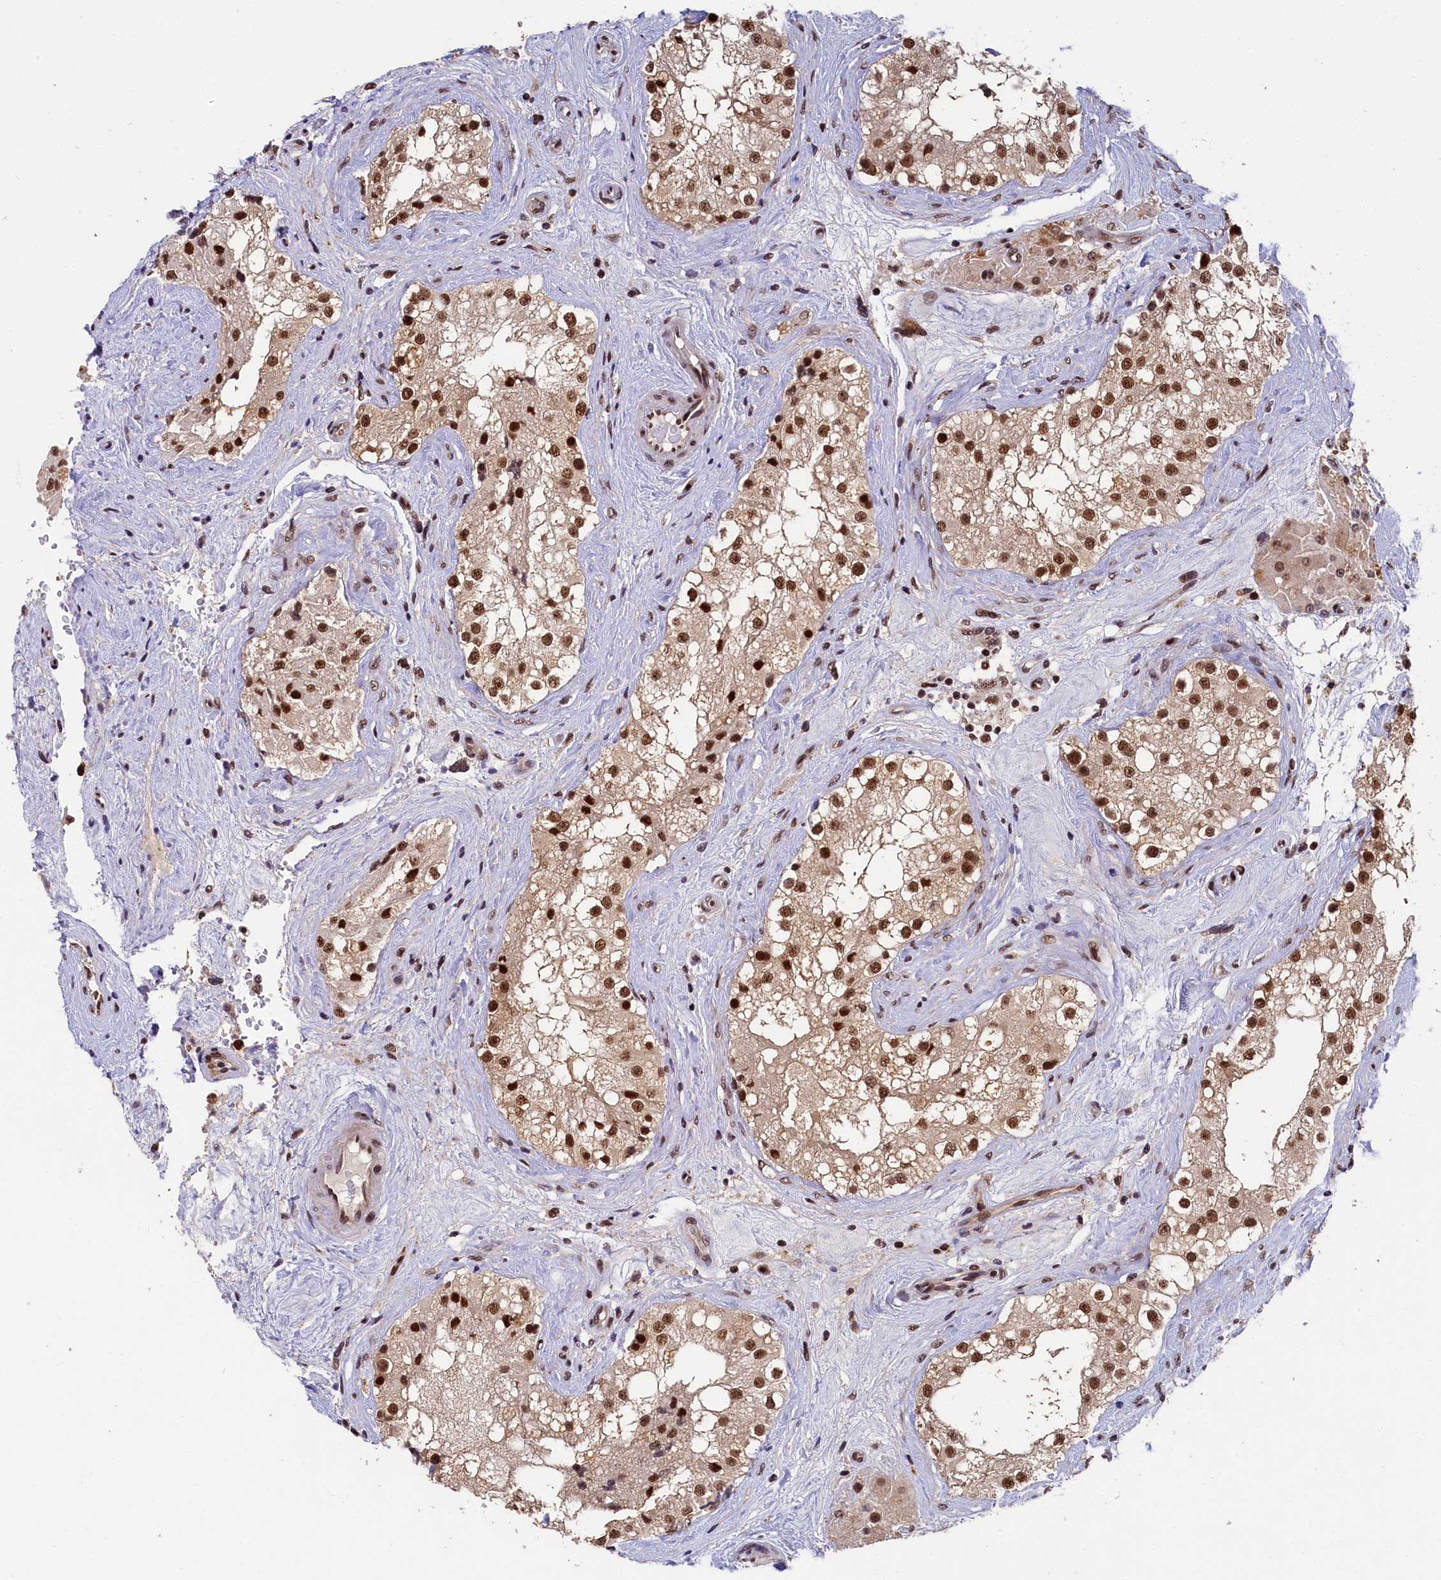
{"staining": {"intensity": "strong", "quantity": ">75%", "location": "cytoplasmic/membranous,nuclear"}, "tissue": "testis", "cell_type": "Cells in seminiferous ducts", "image_type": "normal", "snomed": [{"axis": "morphology", "description": "Normal tissue, NOS"}, {"axis": "topography", "description": "Testis"}], "caption": "A high amount of strong cytoplasmic/membranous,nuclear expression is appreciated in about >75% of cells in seminiferous ducts in unremarkable testis.", "gene": "ADIG", "patient": {"sex": "male", "age": 84}}